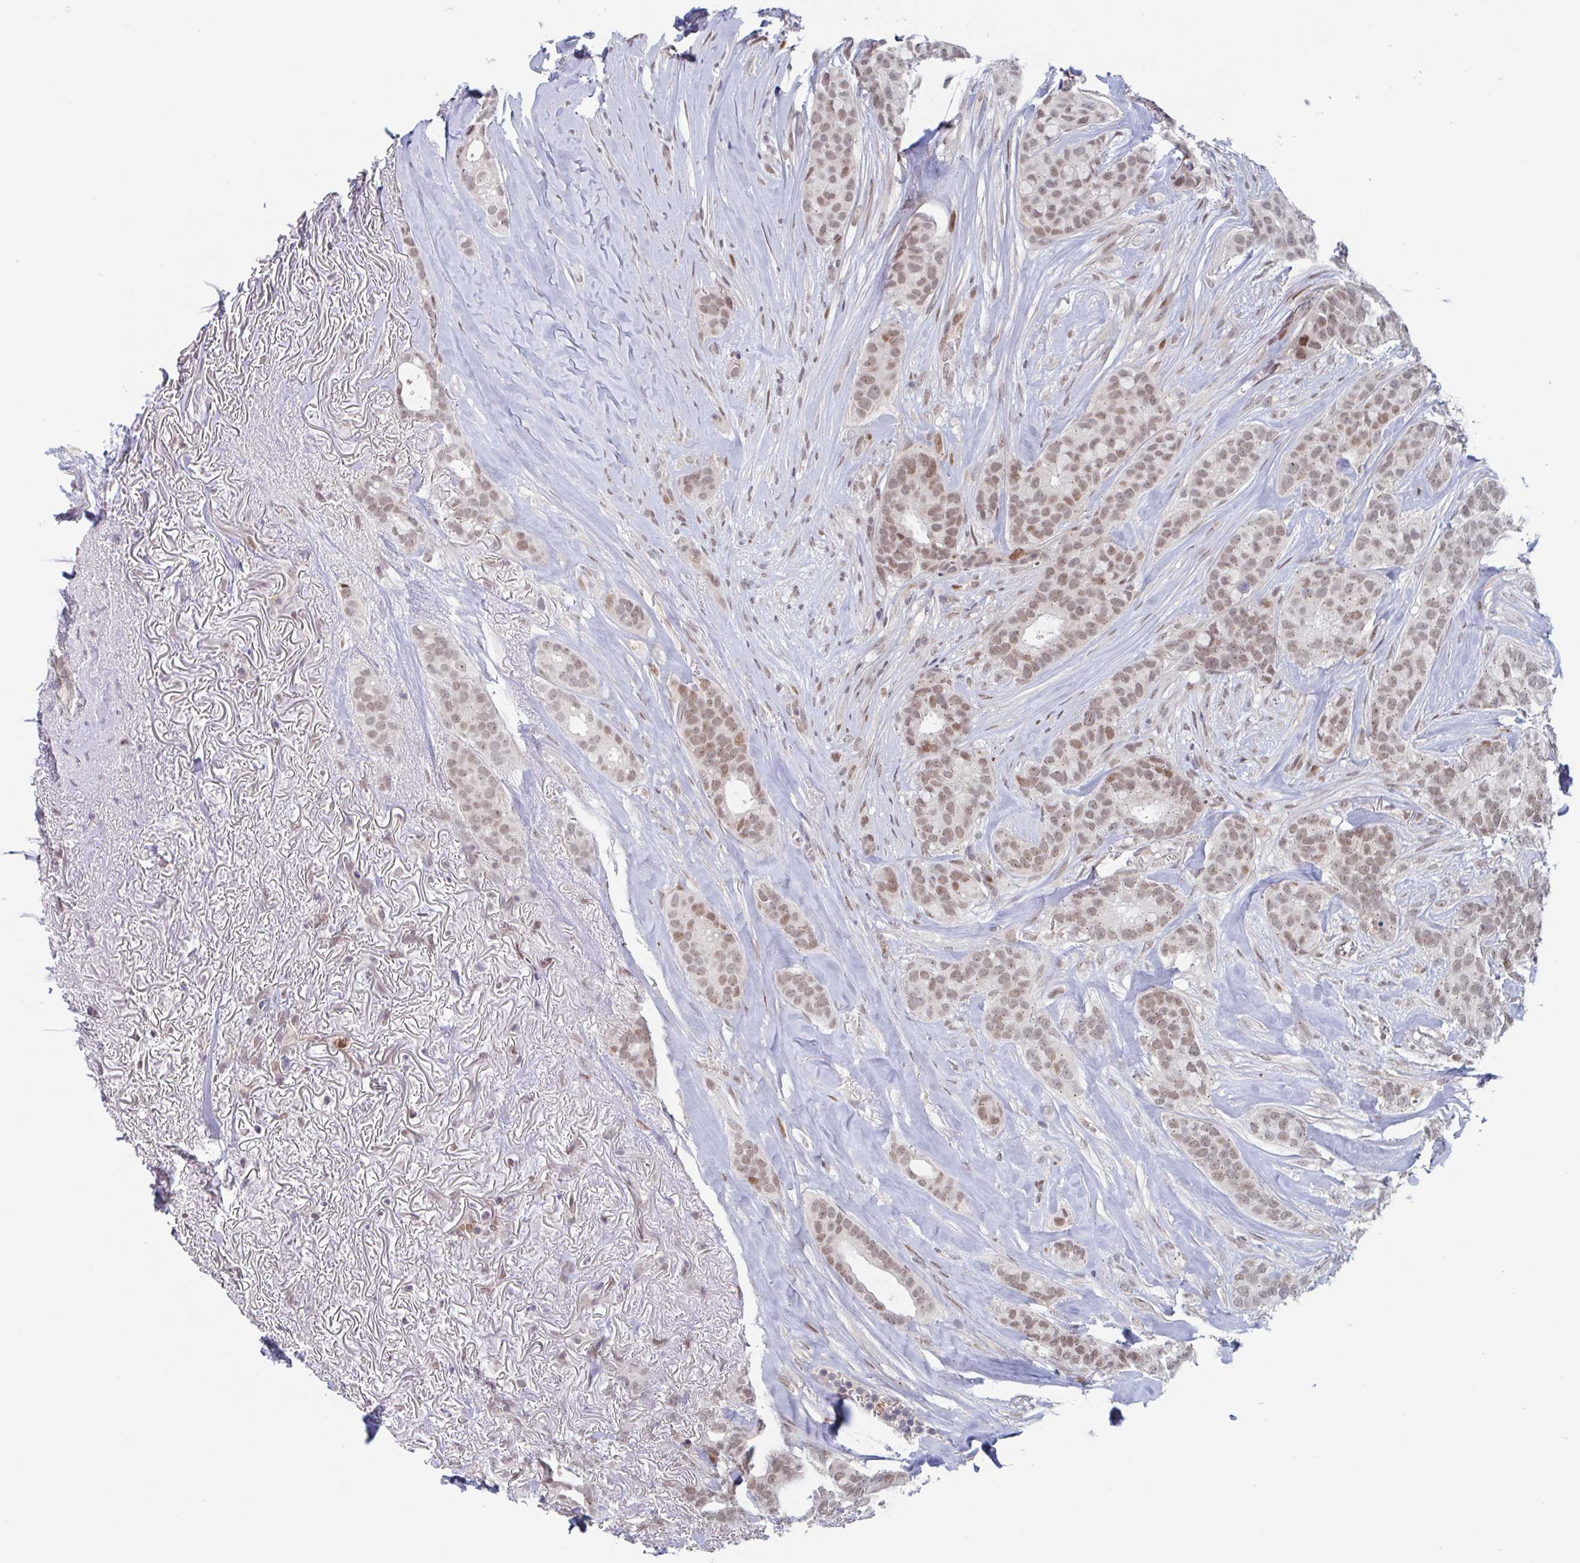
{"staining": {"intensity": "moderate", "quantity": "25%-75%", "location": "nuclear"}, "tissue": "breast cancer", "cell_type": "Tumor cells", "image_type": "cancer", "snomed": [{"axis": "morphology", "description": "Duct carcinoma"}, {"axis": "topography", "description": "Breast"}], "caption": "IHC staining of breast cancer, which shows medium levels of moderate nuclear positivity in about 25%-75% of tumor cells indicating moderate nuclear protein staining. The staining was performed using DAB (brown) for protein detection and nuclei were counterstained in hematoxylin (blue).", "gene": "RNF212", "patient": {"sex": "female", "age": 84}}